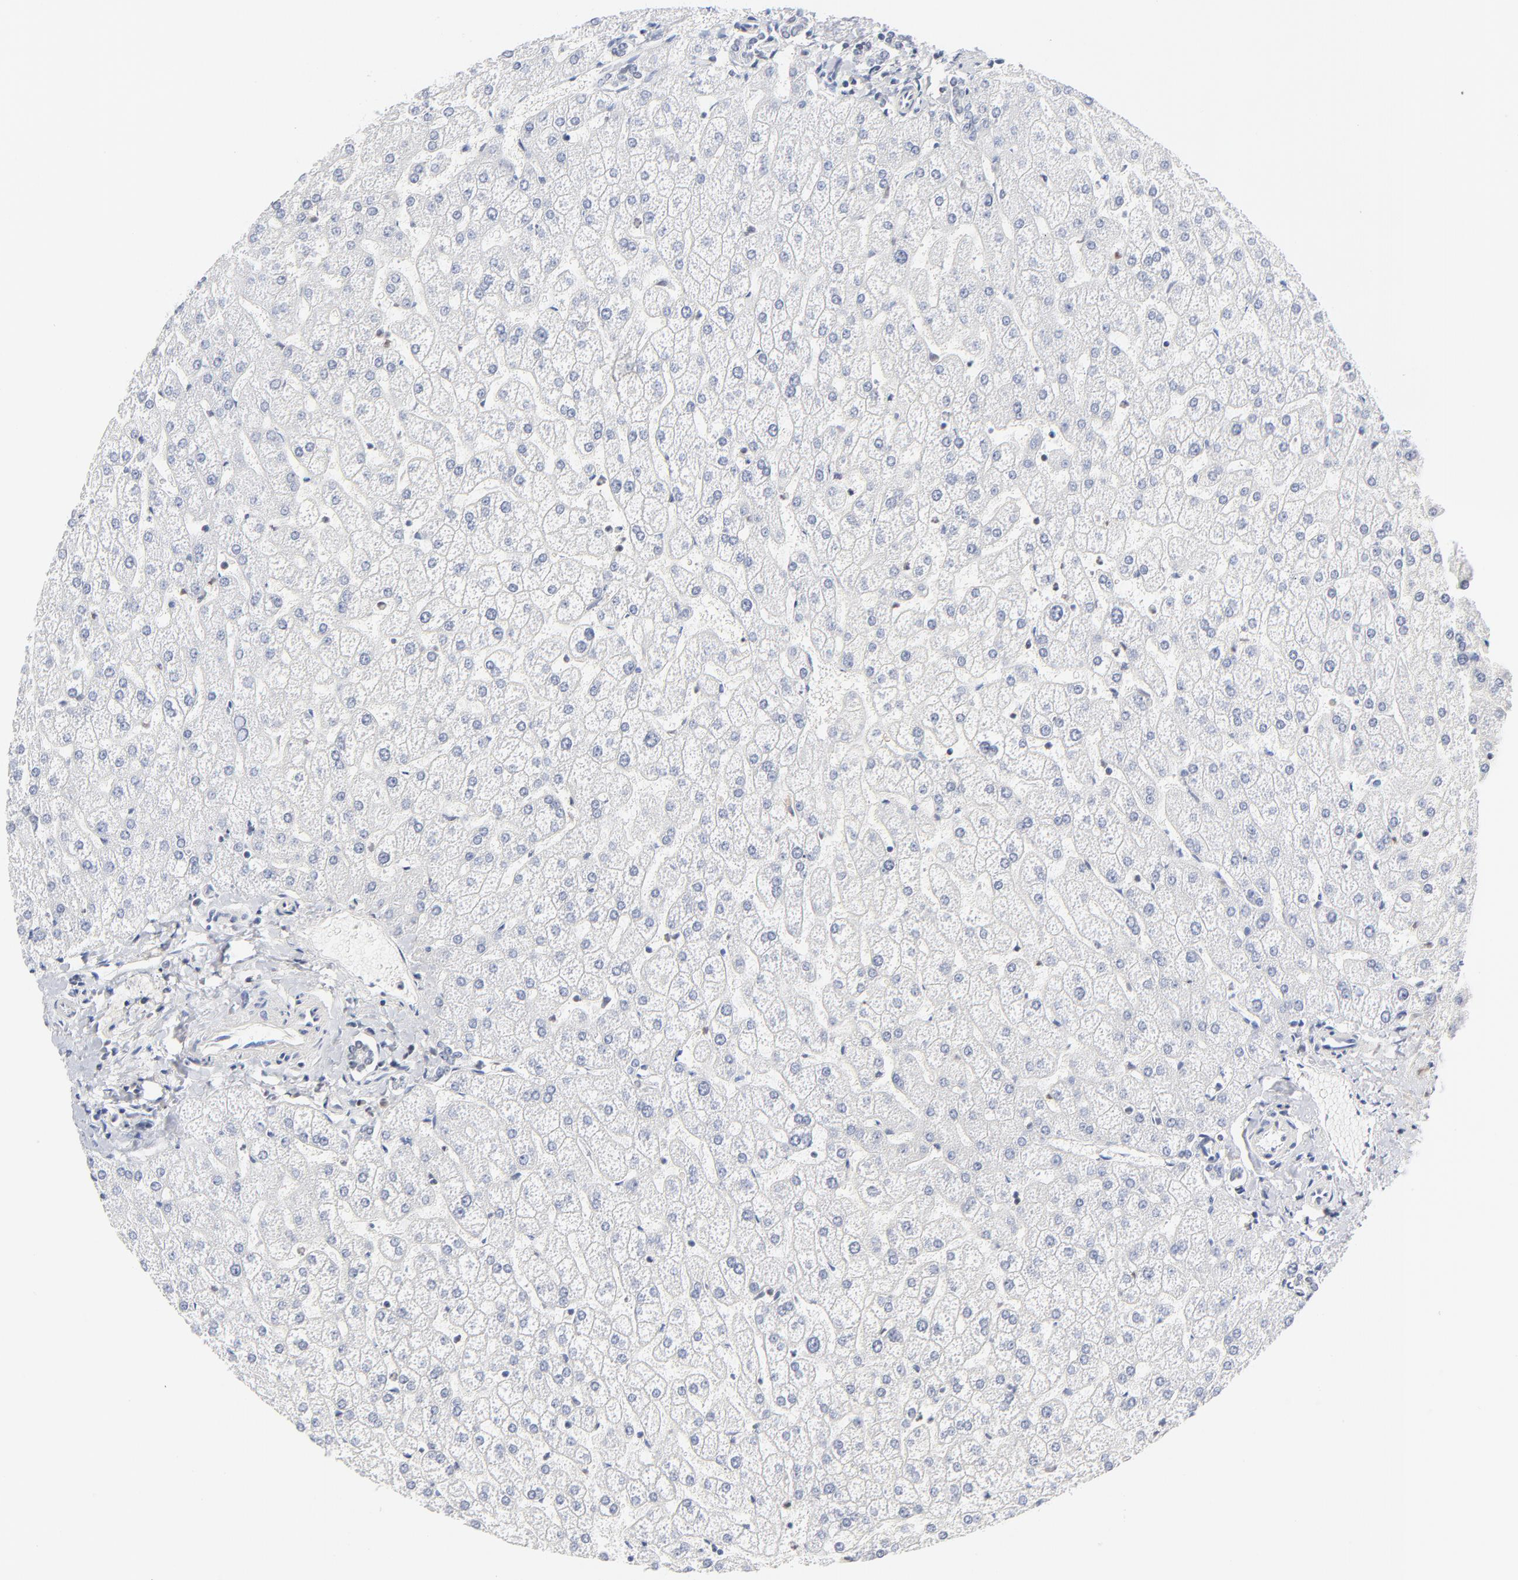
{"staining": {"intensity": "negative", "quantity": "none", "location": "none"}, "tissue": "liver", "cell_type": "Cholangiocytes", "image_type": "normal", "snomed": [{"axis": "morphology", "description": "Normal tissue, NOS"}, {"axis": "topography", "description": "Liver"}], "caption": "Cholangiocytes show no significant positivity in benign liver. (Immunohistochemistry, brightfield microscopy, high magnification).", "gene": "CAB39L", "patient": {"sex": "female", "age": 32}}